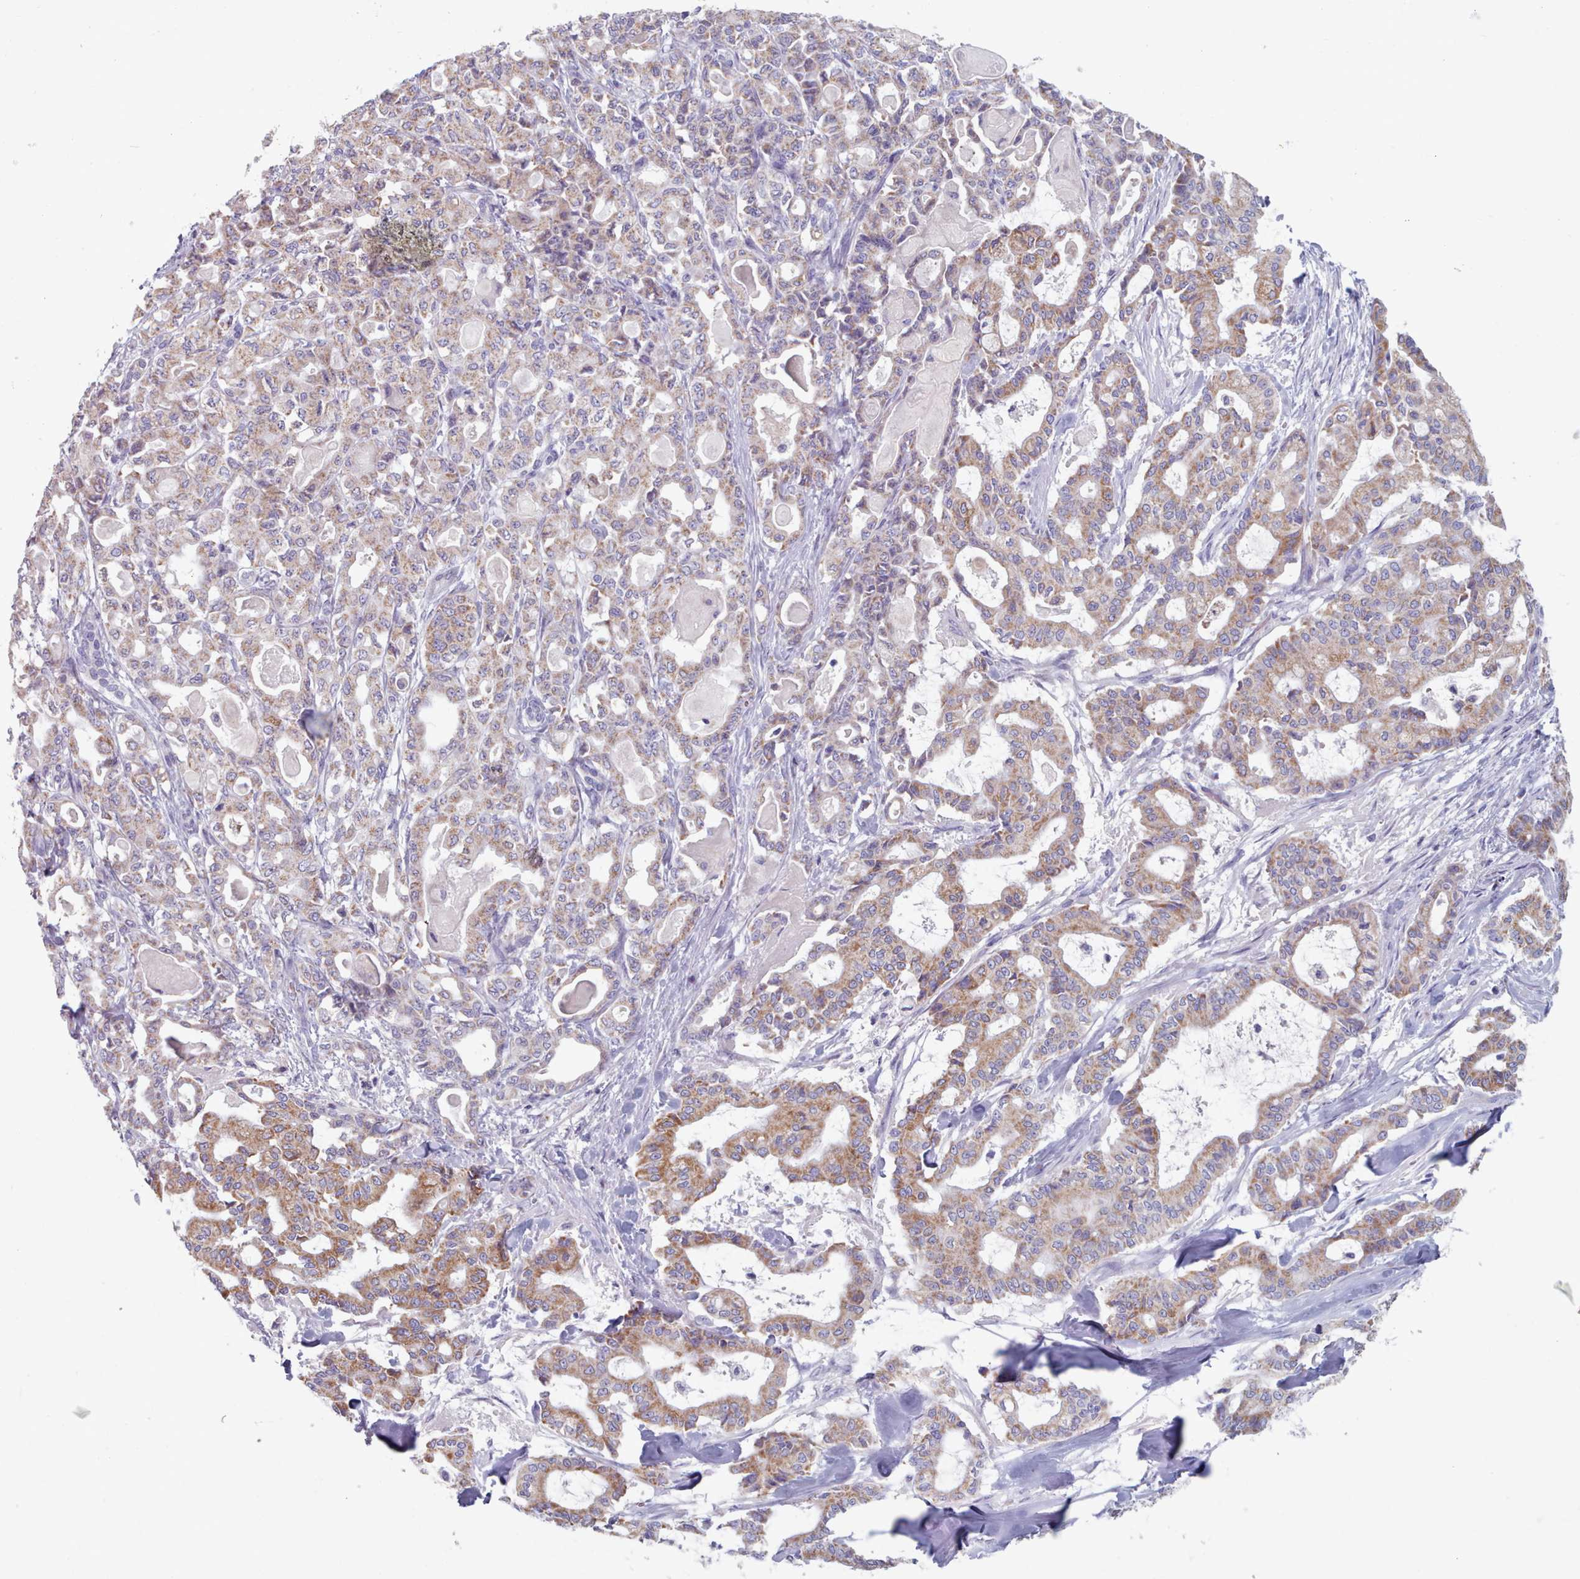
{"staining": {"intensity": "moderate", "quantity": ">75%", "location": "cytoplasmic/membranous"}, "tissue": "pancreatic cancer", "cell_type": "Tumor cells", "image_type": "cancer", "snomed": [{"axis": "morphology", "description": "Adenocarcinoma, NOS"}, {"axis": "topography", "description": "Pancreas"}], "caption": "Moderate cytoplasmic/membranous protein expression is identified in approximately >75% of tumor cells in adenocarcinoma (pancreatic).", "gene": "HAO1", "patient": {"sex": "male", "age": 63}}